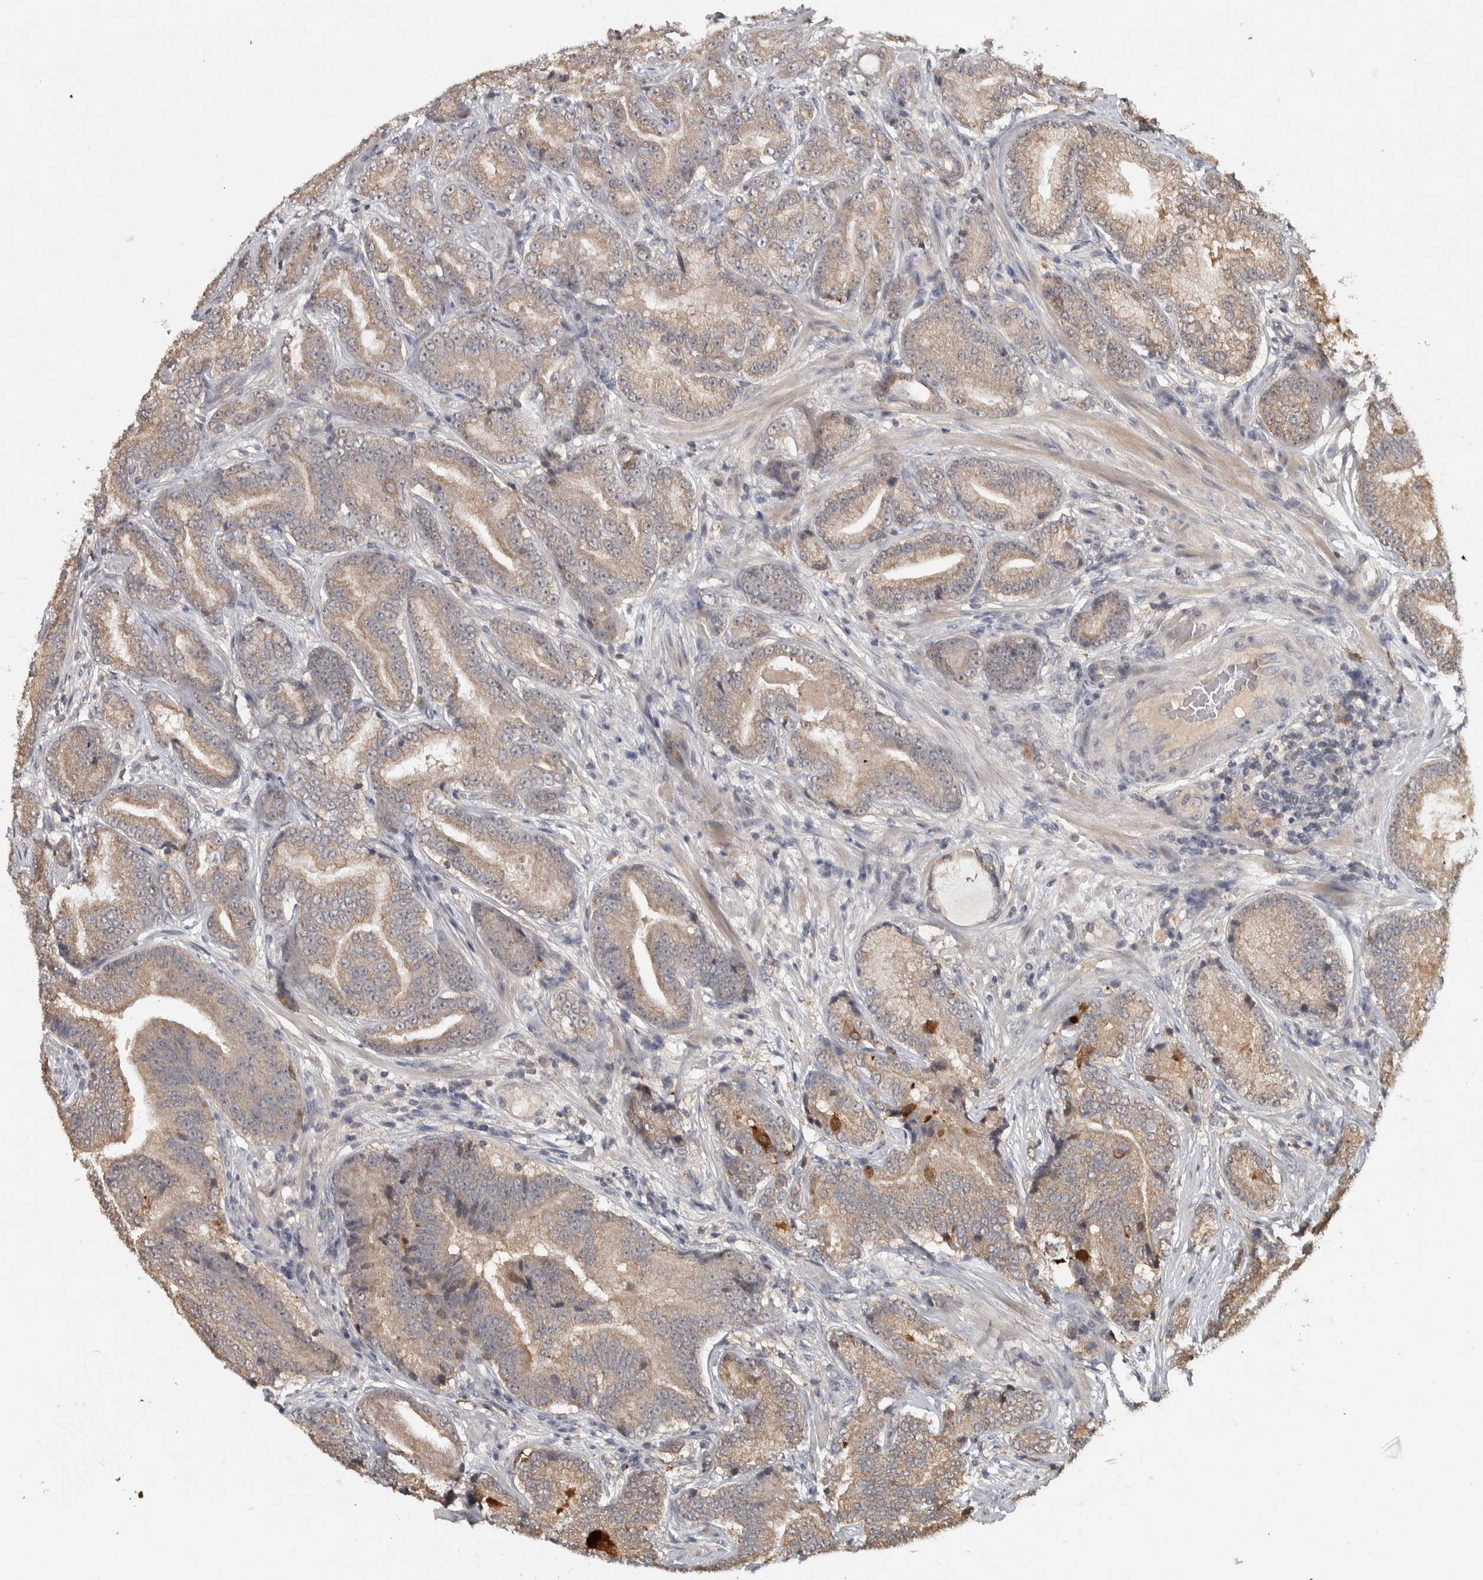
{"staining": {"intensity": "weak", "quantity": "25%-75%", "location": "cytoplasmic/membranous"}, "tissue": "prostate cancer", "cell_type": "Tumor cells", "image_type": "cancer", "snomed": [{"axis": "morphology", "description": "Adenocarcinoma, High grade"}, {"axis": "topography", "description": "Prostate"}], "caption": "Human prostate cancer stained with a brown dye demonstrates weak cytoplasmic/membranous positive staining in approximately 25%-75% of tumor cells.", "gene": "EIF3H", "patient": {"sex": "male", "age": 55}}